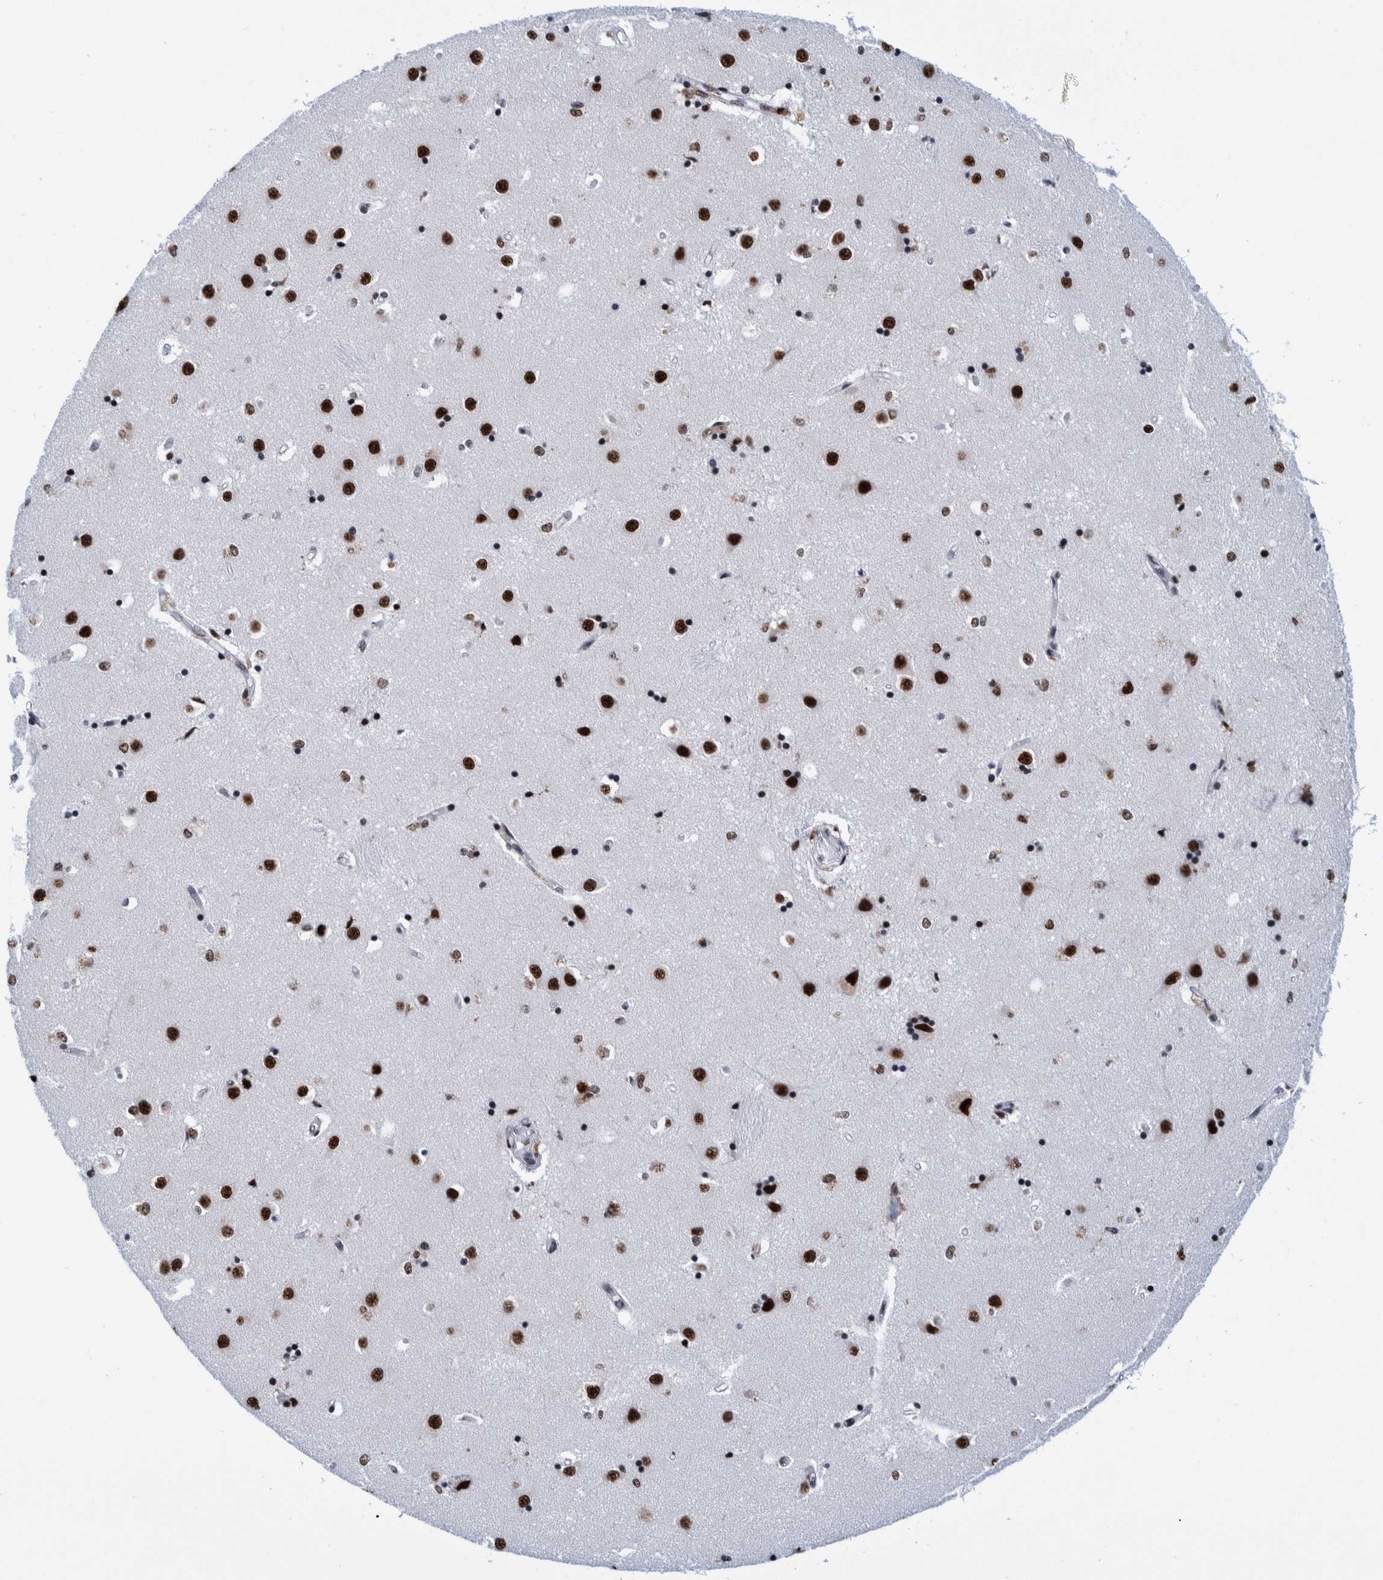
{"staining": {"intensity": "strong", "quantity": ">75%", "location": "nuclear"}, "tissue": "caudate", "cell_type": "Glial cells", "image_type": "normal", "snomed": [{"axis": "morphology", "description": "Normal tissue, NOS"}, {"axis": "topography", "description": "Lateral ventricle wall"}], "caption": "High-power microscopy captured an immunohistochemistry (IHC) image of normal caudate, revealing strong nuclear positivity in about >75% of glial cells. Ihc stains the protein of interest in brown and the nuclei are stained blue.", "gene": "EFTUD2", "patient": {"sex": "male", "age": 45}}